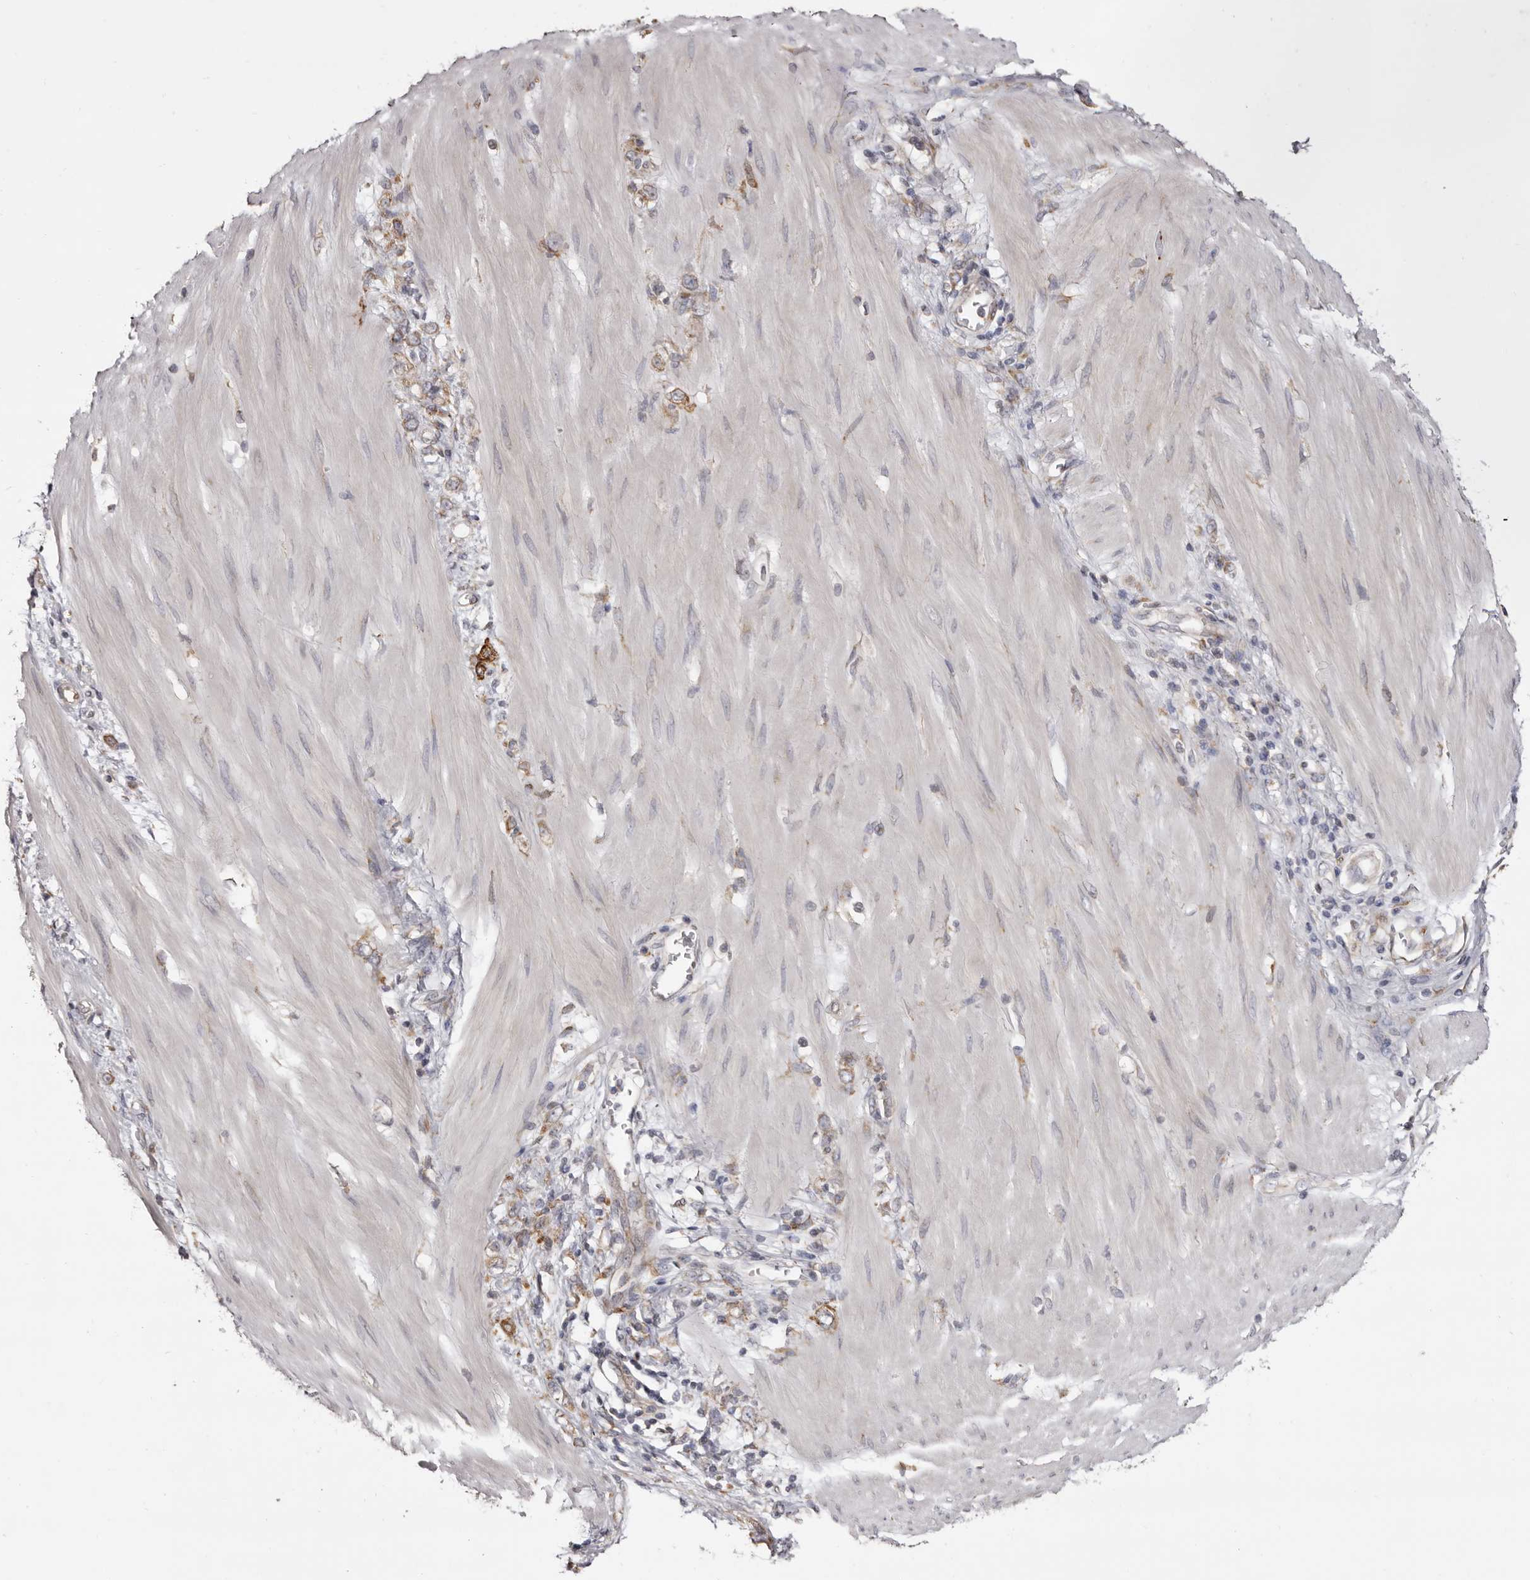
{"staining": {"intensity": "moderate", "quantity": ">75%", "location": "cytoplasmic/membranous"}, "tissue": "stomach cancer", "cell_type": "Tumor cells", "image_type": "cancer", "snomed": [{"axis": "morphology", "description": "Adenocarcinoma, NOS"}, {"axis": "topography", "description": "Stomach"}], "caption": "A medium amount of moderate cytoplasmic/membranous expression is seen in about >75% of tumor cells in stomach cancer (adenocarcinoma) tissue.", "gene": "PIGX", "patient": {"sex": "female", "age": 76}}